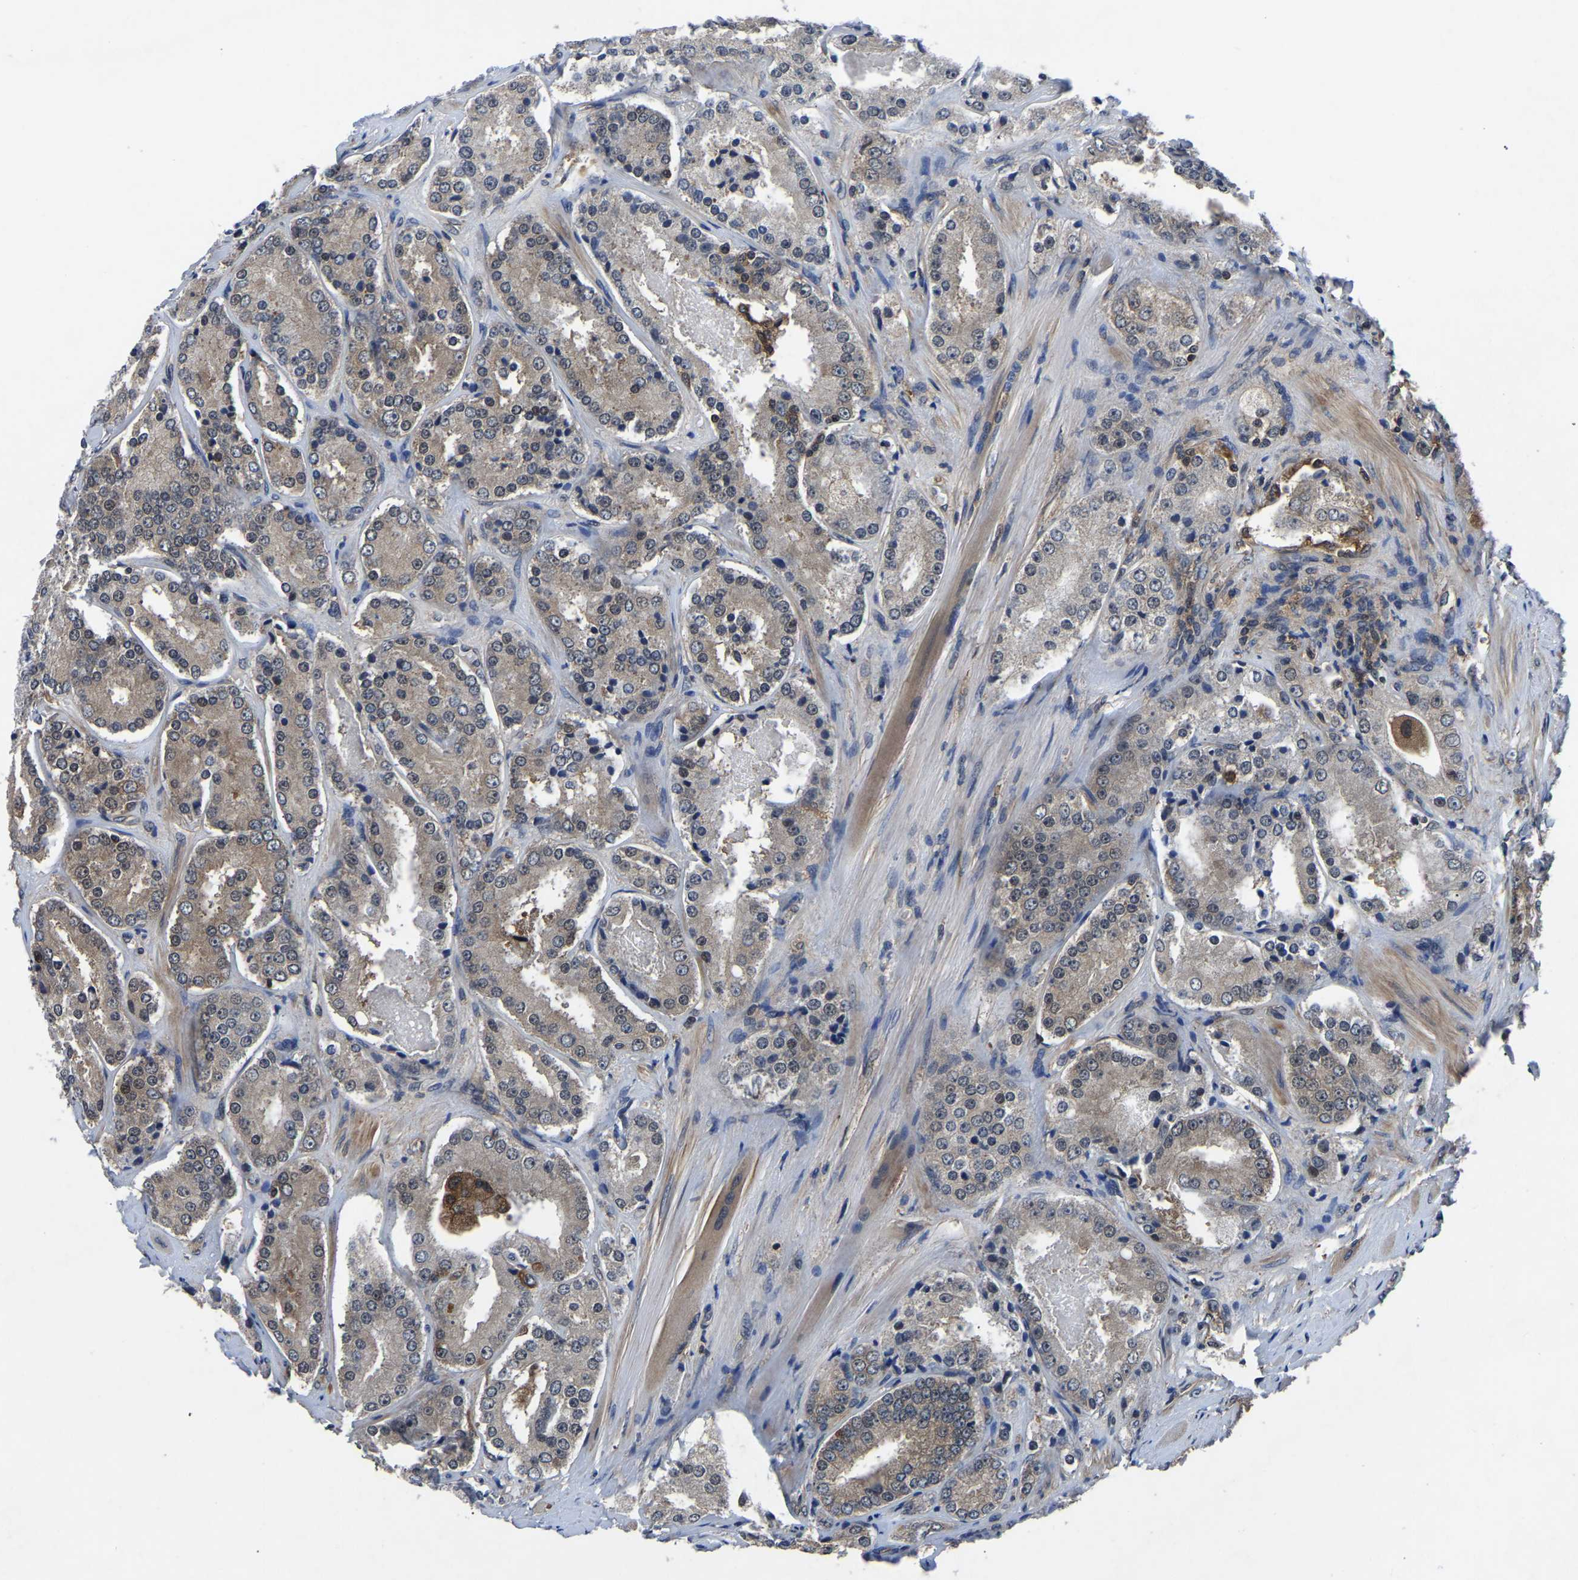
{"staining": {"intensity": "weak", "quantity": ">75%", "location": "cytoplasmic/membranous"}, "tissue": "prostate cancer", "cell_type": "Tumor cells", "image_type": "cancer", "snomed": [{"axis": "morphology", "description": "Adenocarcinoma, High grade"}, {"axis": "topography", "description": "Prostate"}], "caption": "Immunohistochemistry (IHC) (DAB) staining of prostate adenocarcinoma (high-grade) exhibits weak cytoplasmic/membranous protein expression in approximately >75% of tumor cells.", "gene": "FGD5", "patient": {"sex": "male", "age": 65}}